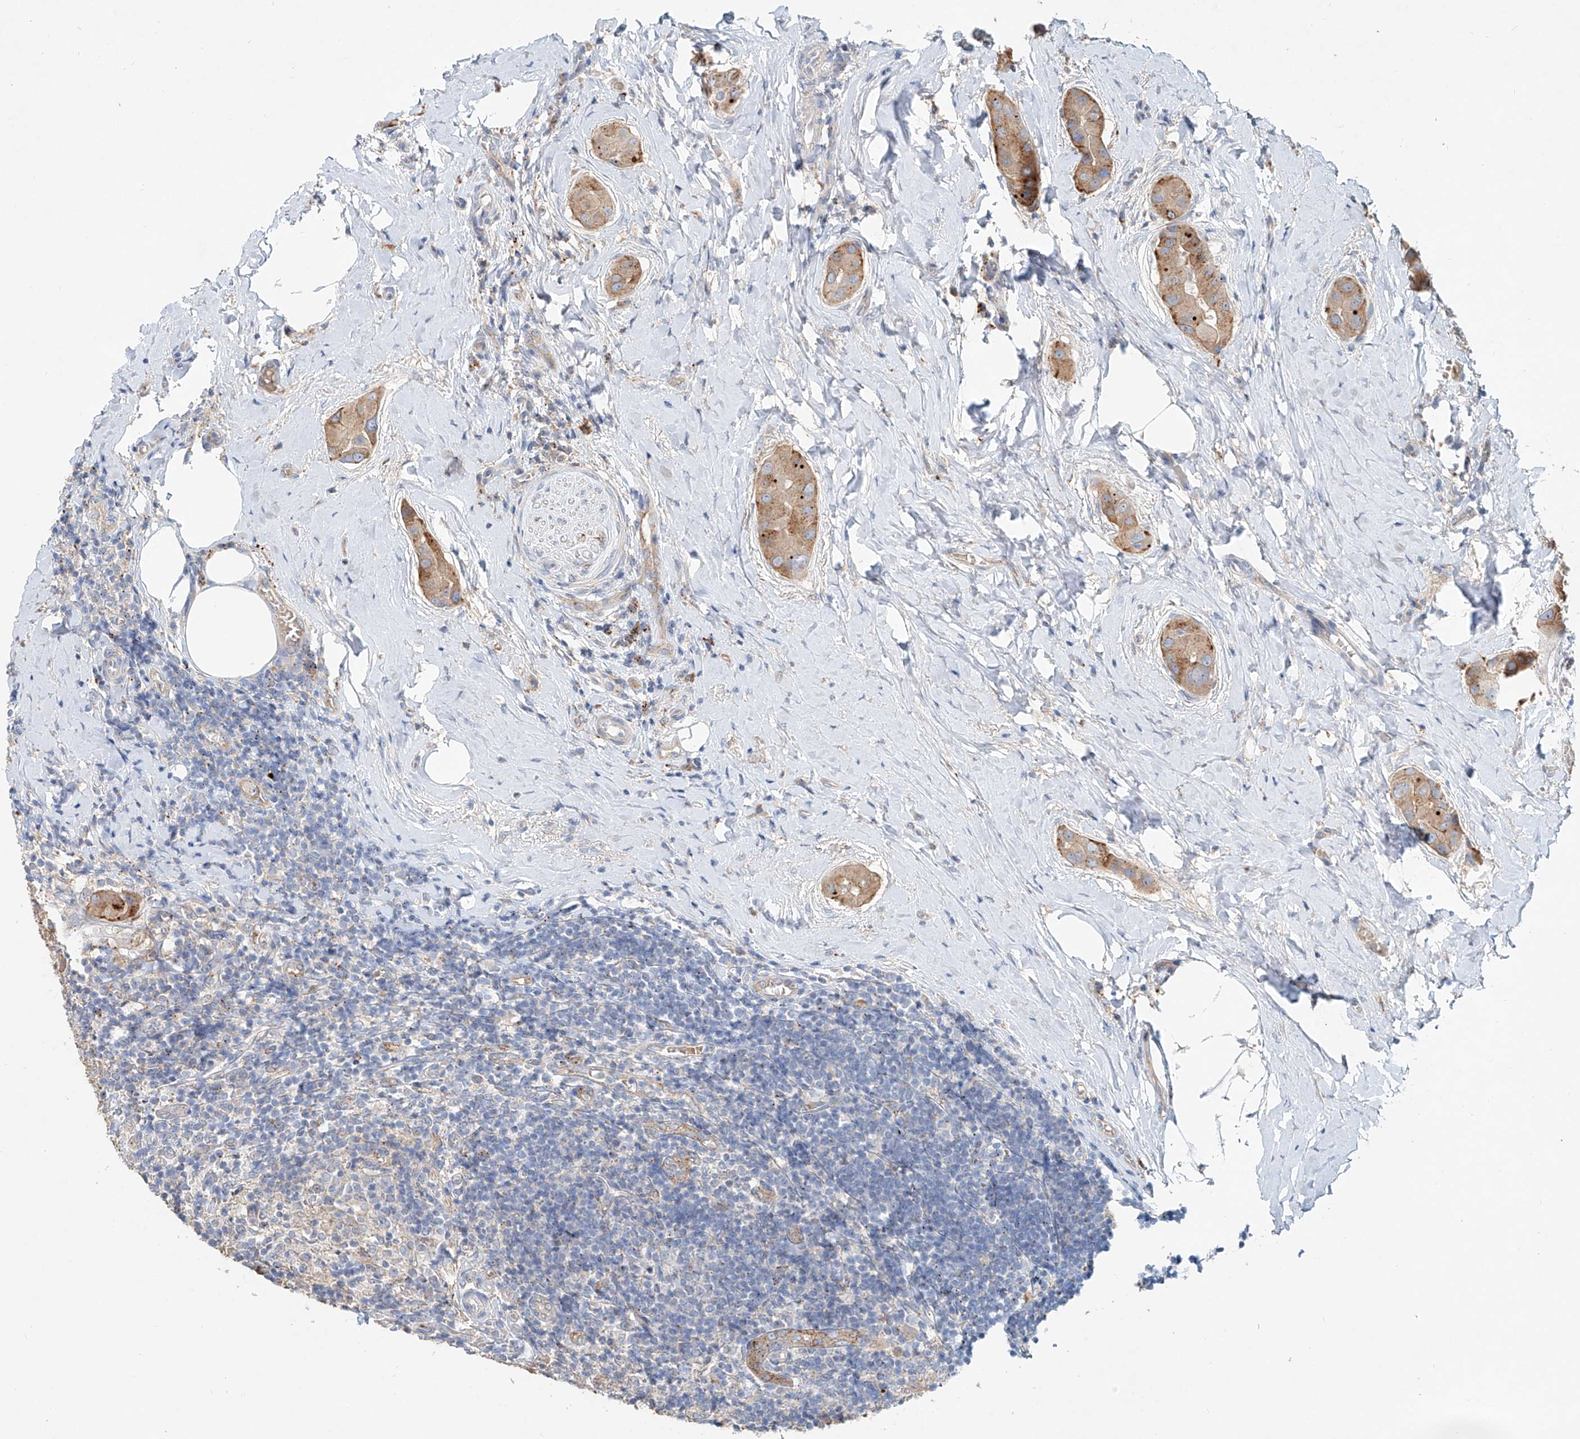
{"staining": {"intensity": "moderate", "quantity": ">75%", "location": "cytoplasmic/membranous"}, "tissue": "thyroid cancer", "cell_type": "Tumor cells", "image_type": "cancer", "snomed": [{"axis": "morphology", "description": "Papillary adenocarcinoma, NOS"}, {"axis": "topography", "description": "Thyroid gland"}], "caption": "Human thyroid cancer (papillary adenocarcinoma) stained with a brown dye reveals moderate cytoplasmic/membranous positive staining in about >75% of tumor cells.", "gene": "TRIM47", "patient": {"sex": "male", "age": 33}}